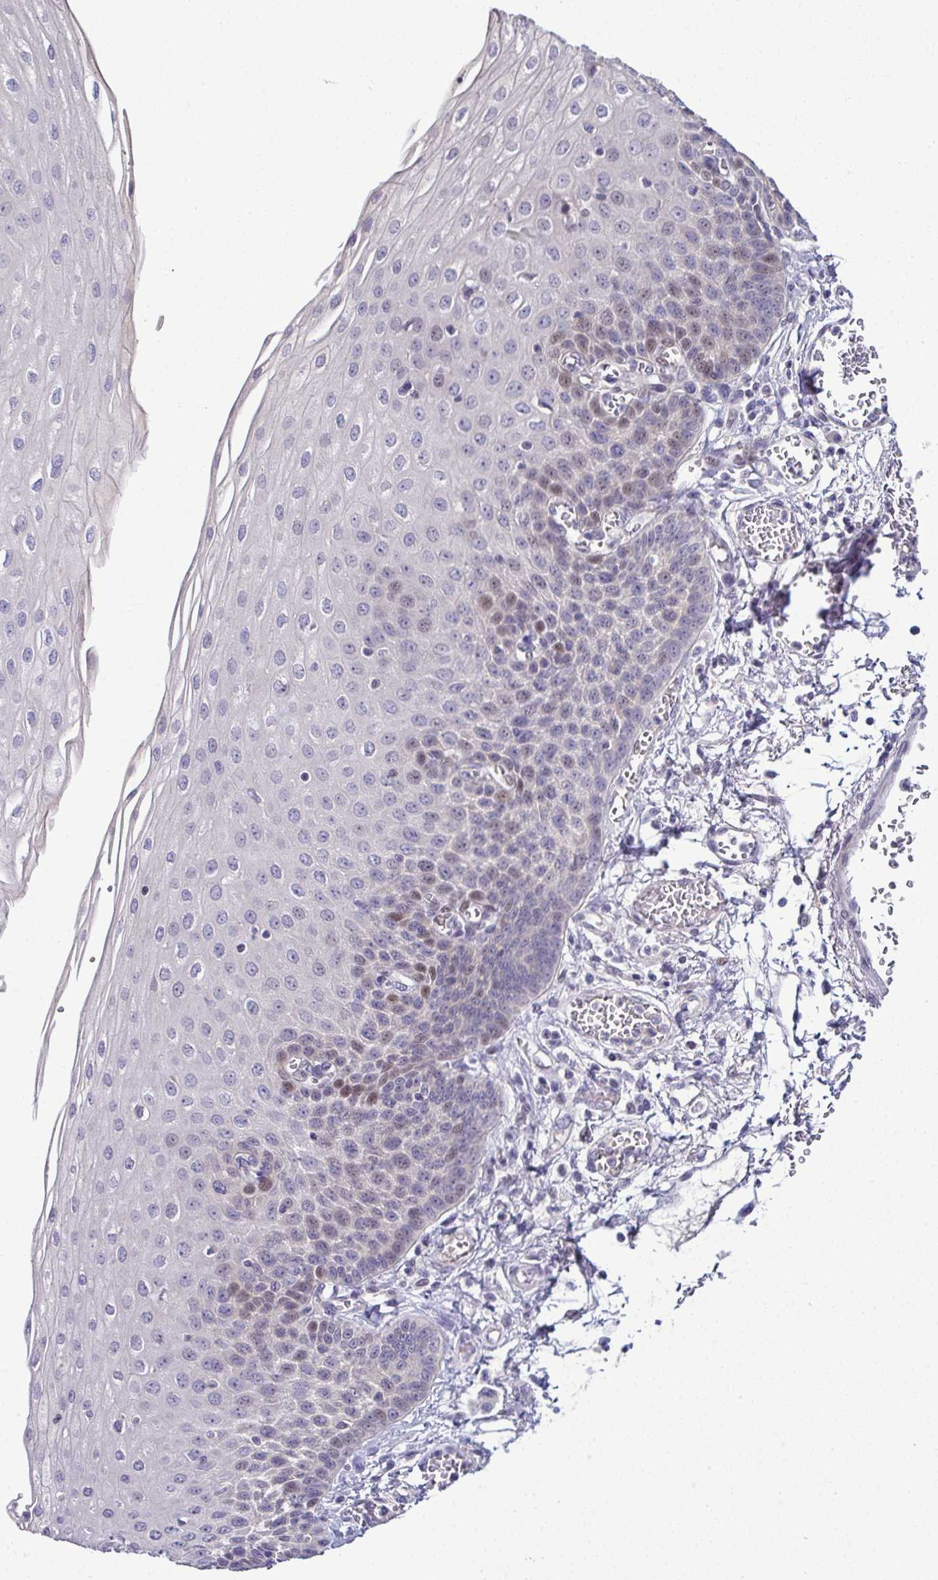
{"staining": {"intensity": "weak", "quantity": "<25%", "location": "nuclear"}, "tissue": "esophagus", "cell_type": "Squamous epithelial cells", "image_type": "normal", "snomed": [{"axis": "morphology", "description": "Normal tissue, NOS"}, {"axis": "morphology", "description": "Adenocarcinoma, NOS"}, {"axis": "topography", "description": "Esophagus"}], "caption": "Histopathology image shows no protein expression in squamous epithelial cells of unremarkable esophagus. Brightfield microscopy of immunohistochemistry (IHC) stained with DAB (3,3'-diaminobenzidine) (brown) and hematoxylin (blue), captured at high magnification.", "gene": "ODF1", "patient": {"sex": "male", "age": 81}}